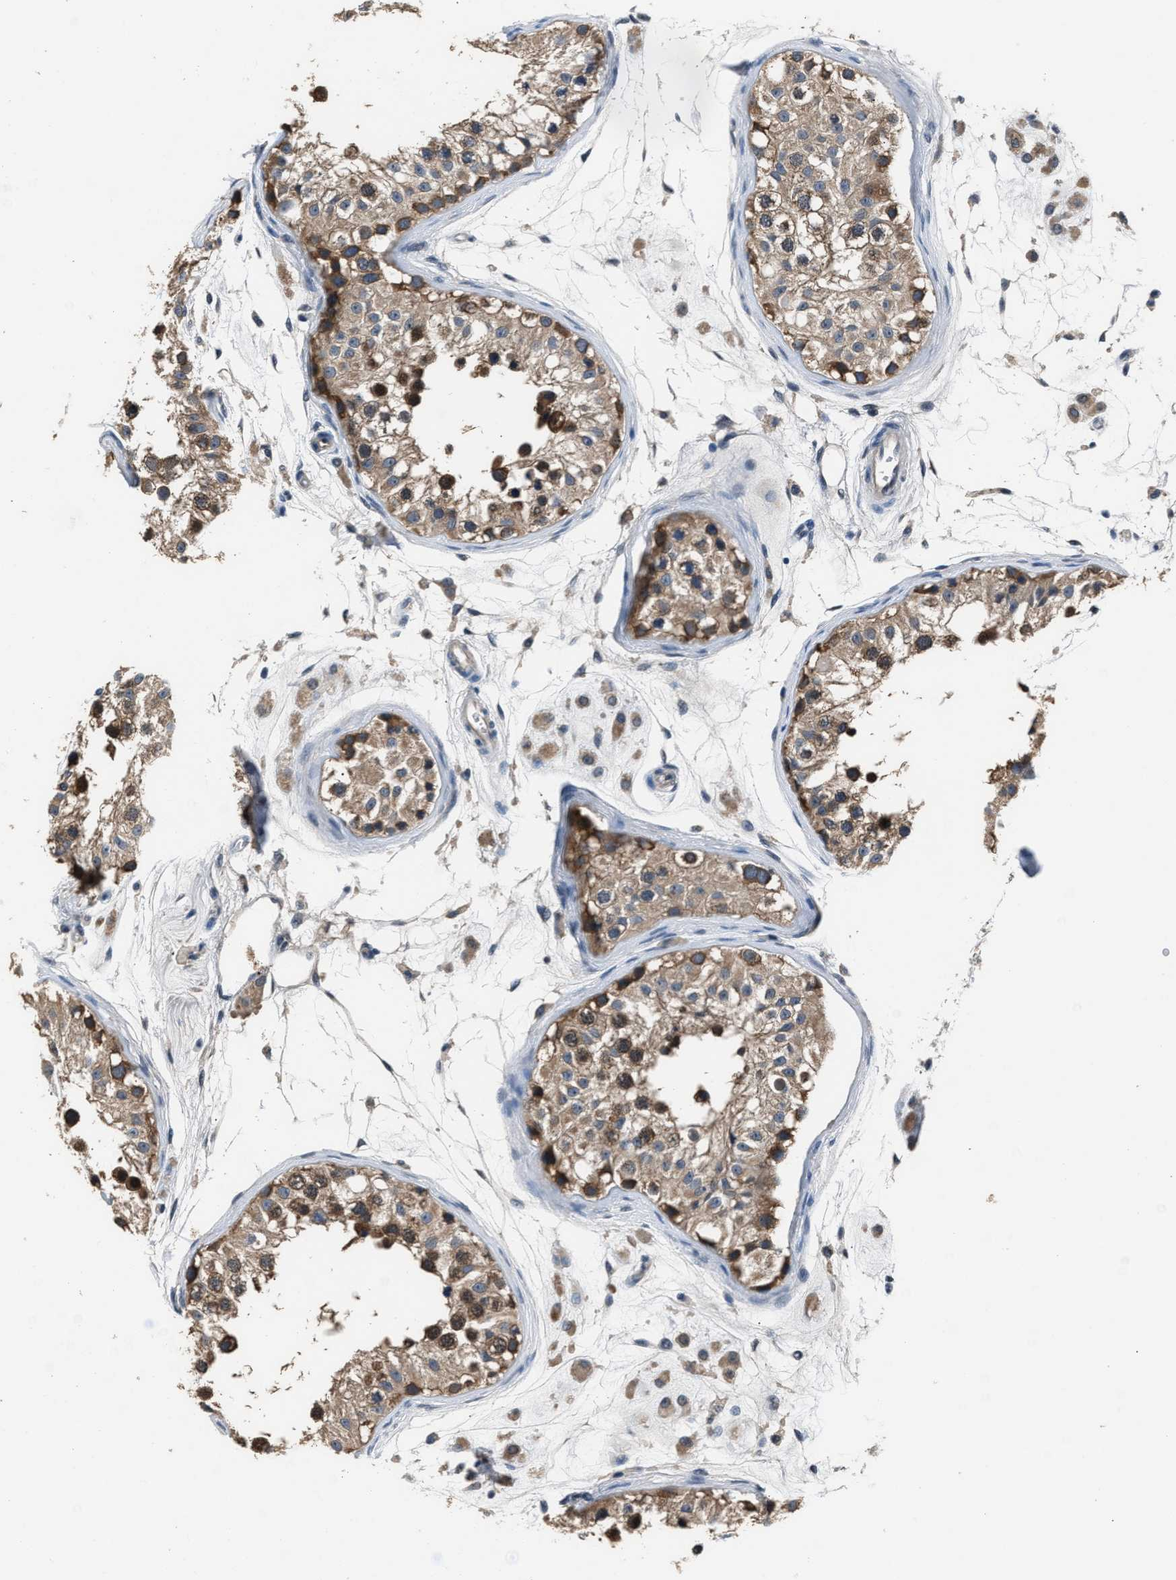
{"staining": {"intensity": "strong", "quantity": ">75%", "location": "cytoplasmic/membranous"}, "tissue": "testis", "cell_type": "Cells in seminiferous ducts", "image_type": "normal", "snomed": [{"axis": "morphology", "description": "Normal tissue, NOS"}, {"axis": "morphology", "description": "Adenocarcinoma, metastatic, NOS"}, {"axis": "topography", "description": "Testis"}], "caption": "Immunohistochemical staining of unremarkable human testis shows strong cytoplasmic/membranous protein staining in approximately >75% of cells in seminiferous ducts.", "gene": "ABCC9", "patient": {"sex": "male", "age": 26}}